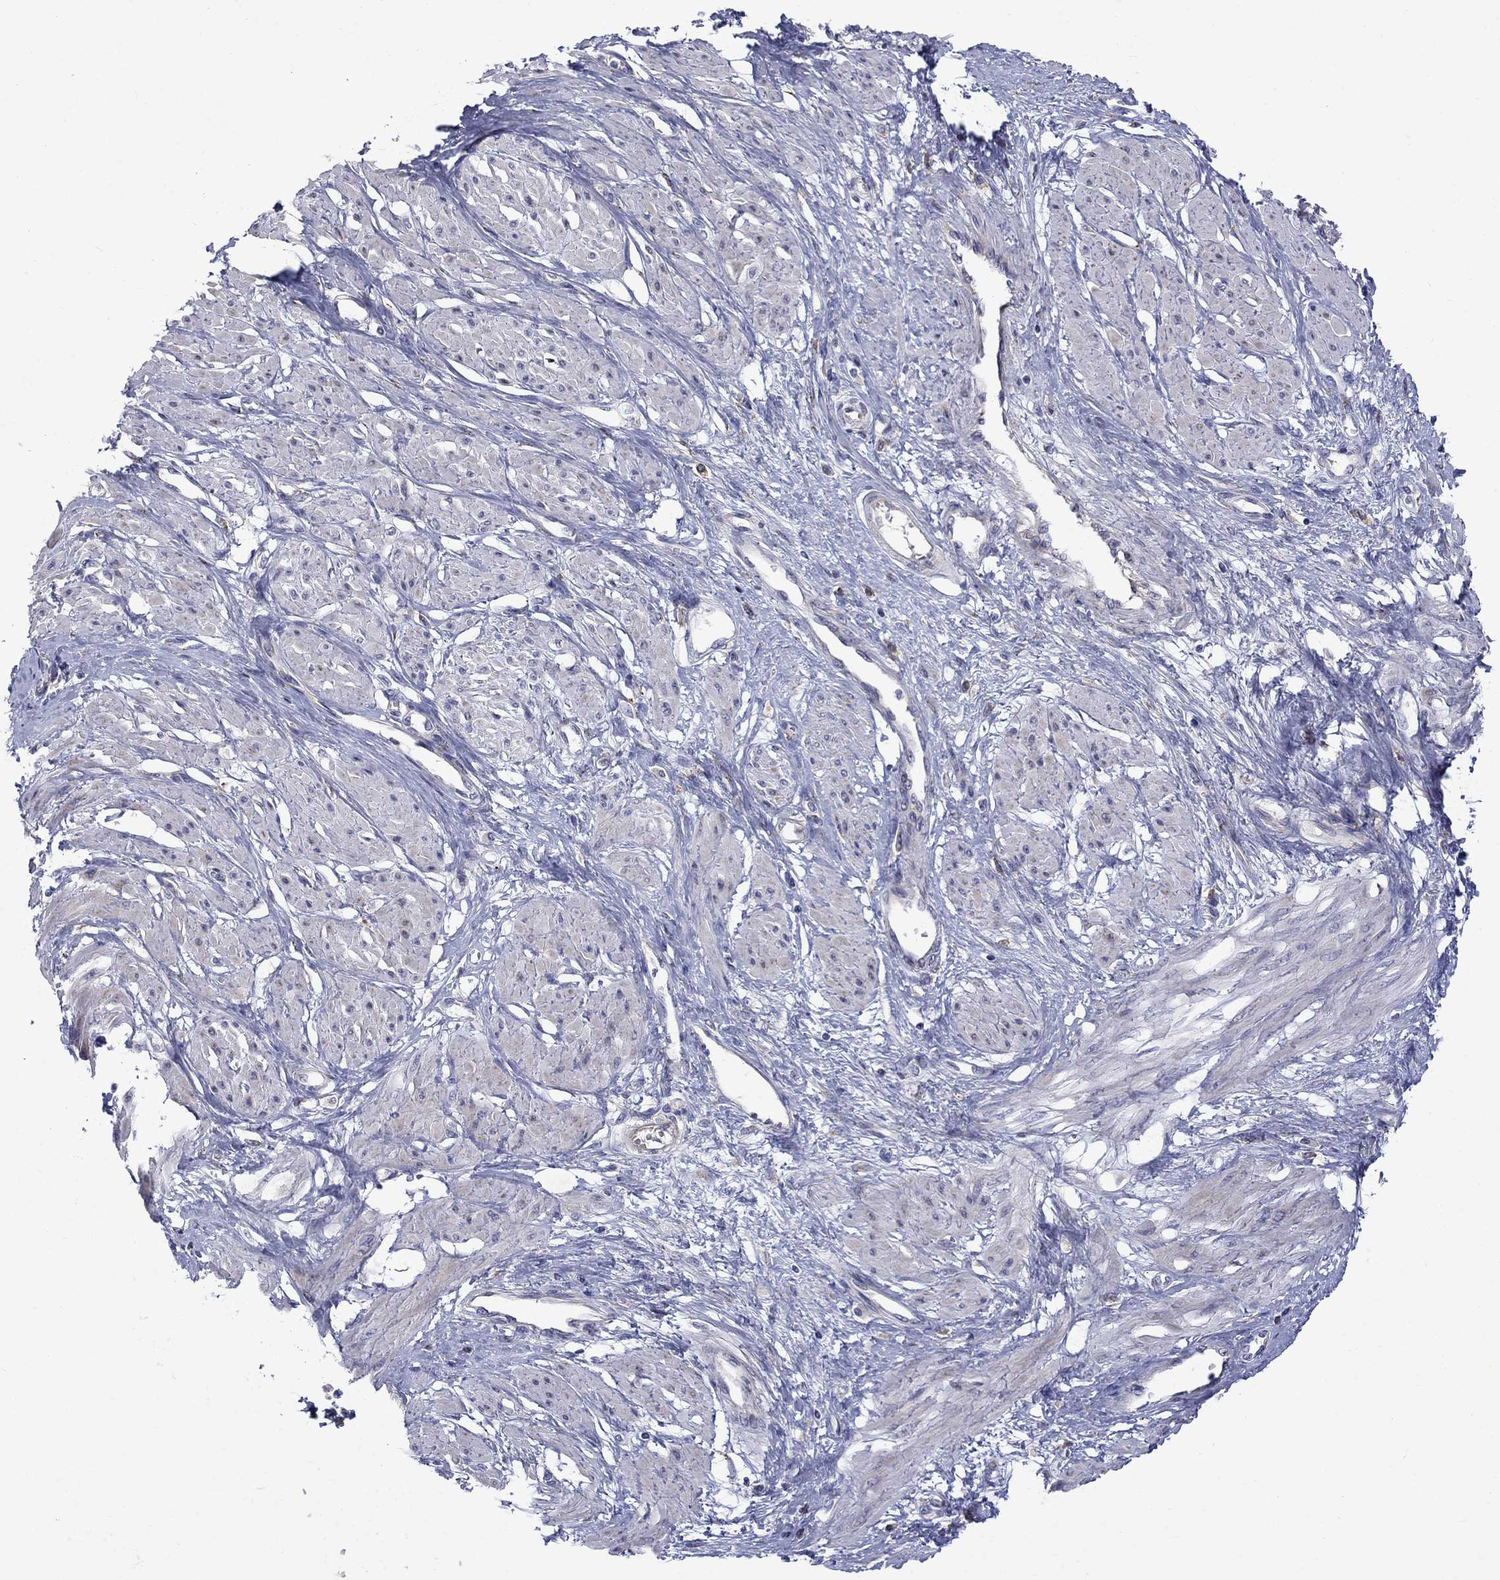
{"staining": {"intensity": "negative", "quantity": "none", "location": "none"}, "tissue": "smooth muscle", "cell_type": "Smooth muscle cells", "image_type": "normal", "snomed": [{"axis": "morphology", "description": "Normal tissue, NOS"}, {"axis": "topography", "description": "Smooth muscle"}, {"axis": "topography", "description": "Uterus"}], "caption": "A high-resolution histopathology image shows immunohistochemistry (IHC) staining of normal smooth muscle, which reveals no significant positivity in smooth muscle cells.", "gene": "ASNS", "patient": {"sex": "female", "age": 39}}